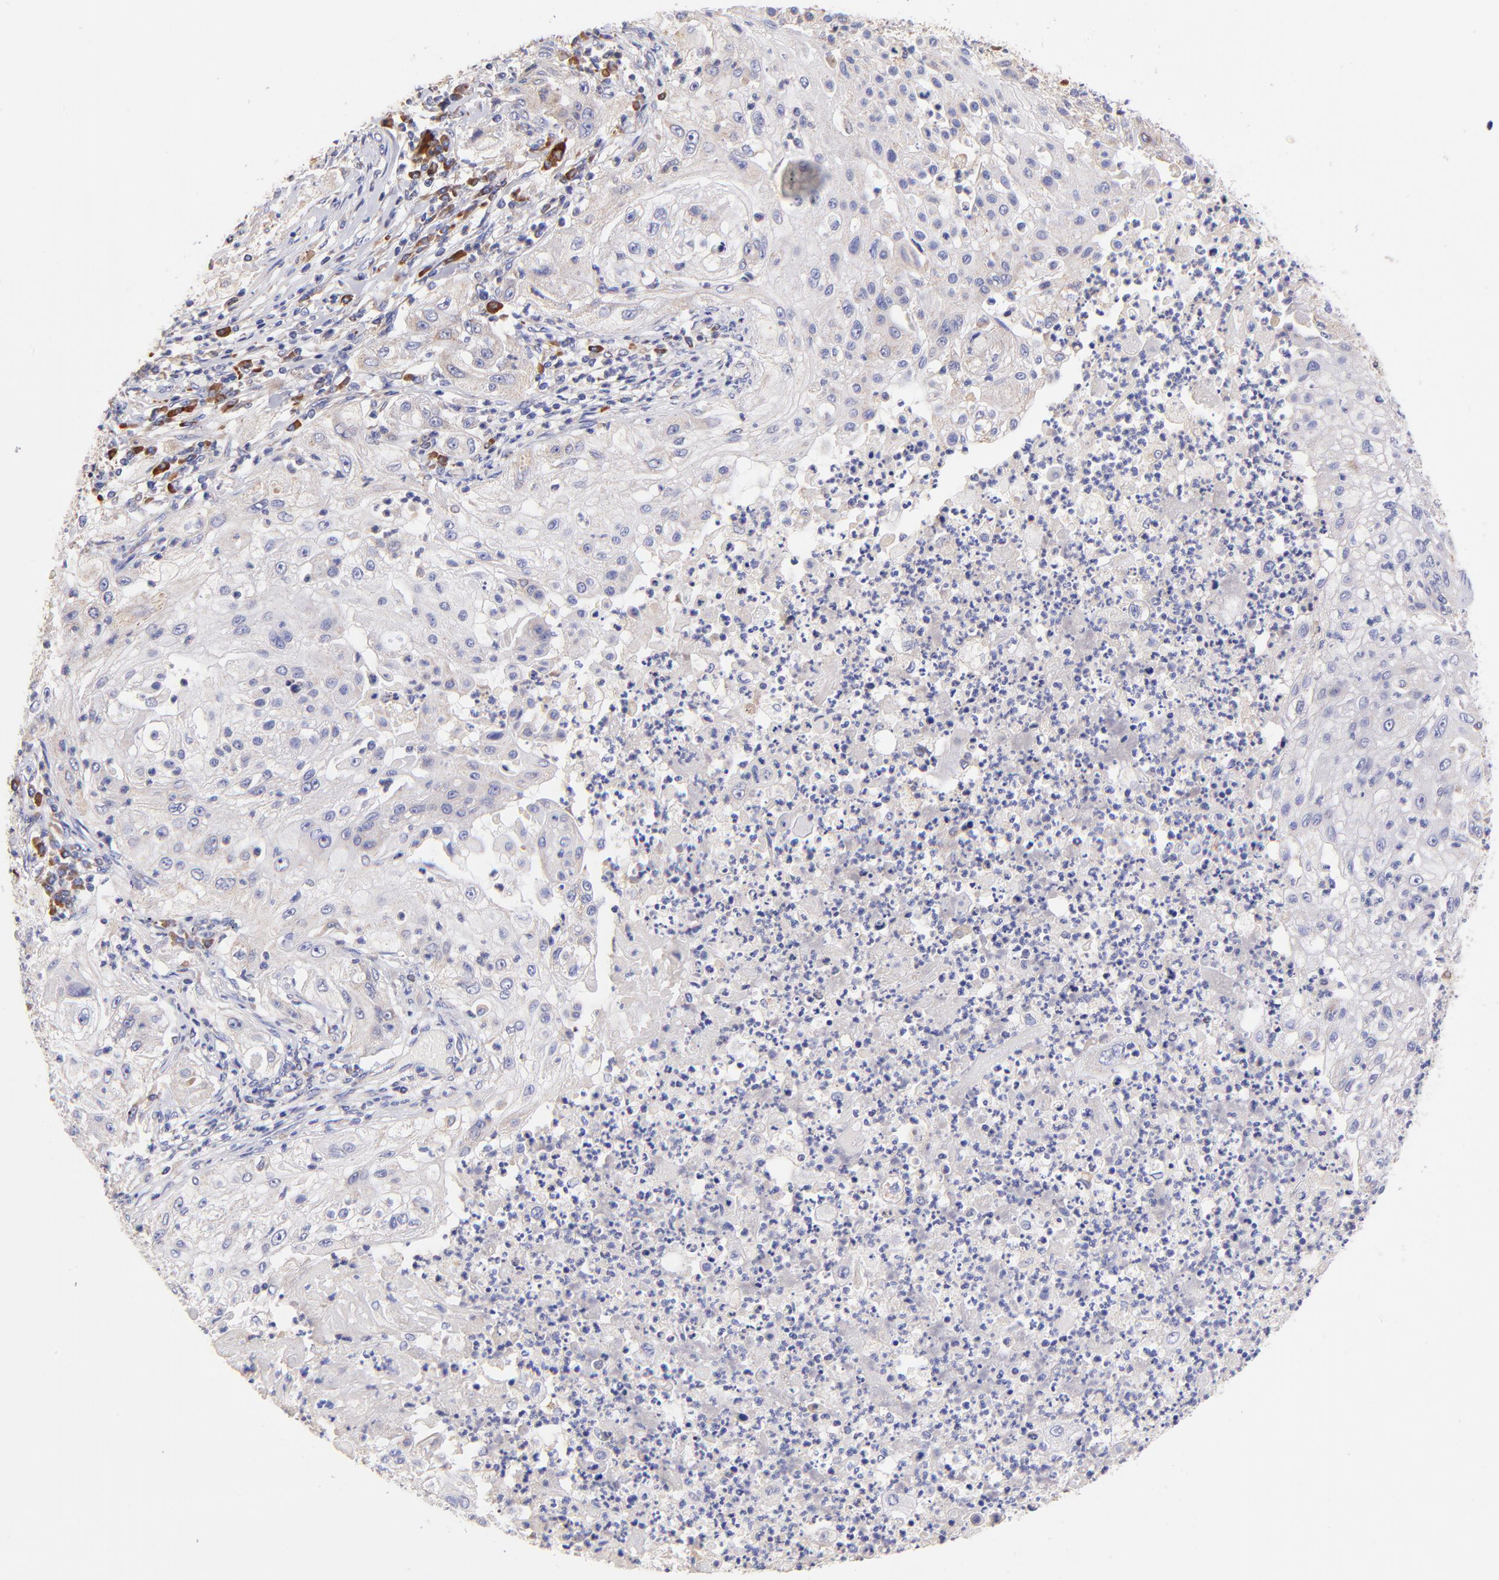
{"staining": {"intensity": "weak", "quantity": "<25%", "location": "cytoplasmic/membranous"}, "tissue": "lung cancer", "cell_type": "Tumor cells", "image_type": "cancer", "snomed": [{"axis": "morphology", "description": "Inflammation, NOS"}, {"axis": "morphology", "description": "Squamous cell carcinoma, NOS"}, {"axis": "topography", "description": "Lymph node"}, {"axis": "topography", "description": "Soft tissue"}, {"axis": "topography", "description": "Lung"}], "caption": "Lung cancer (squamous cell carcinoma) stained for a protein using immunohistochemistry (IHC) shows no expression tumor cells.", "gene": "PREX1", "patient": {"sex": "male", "age": 66}}